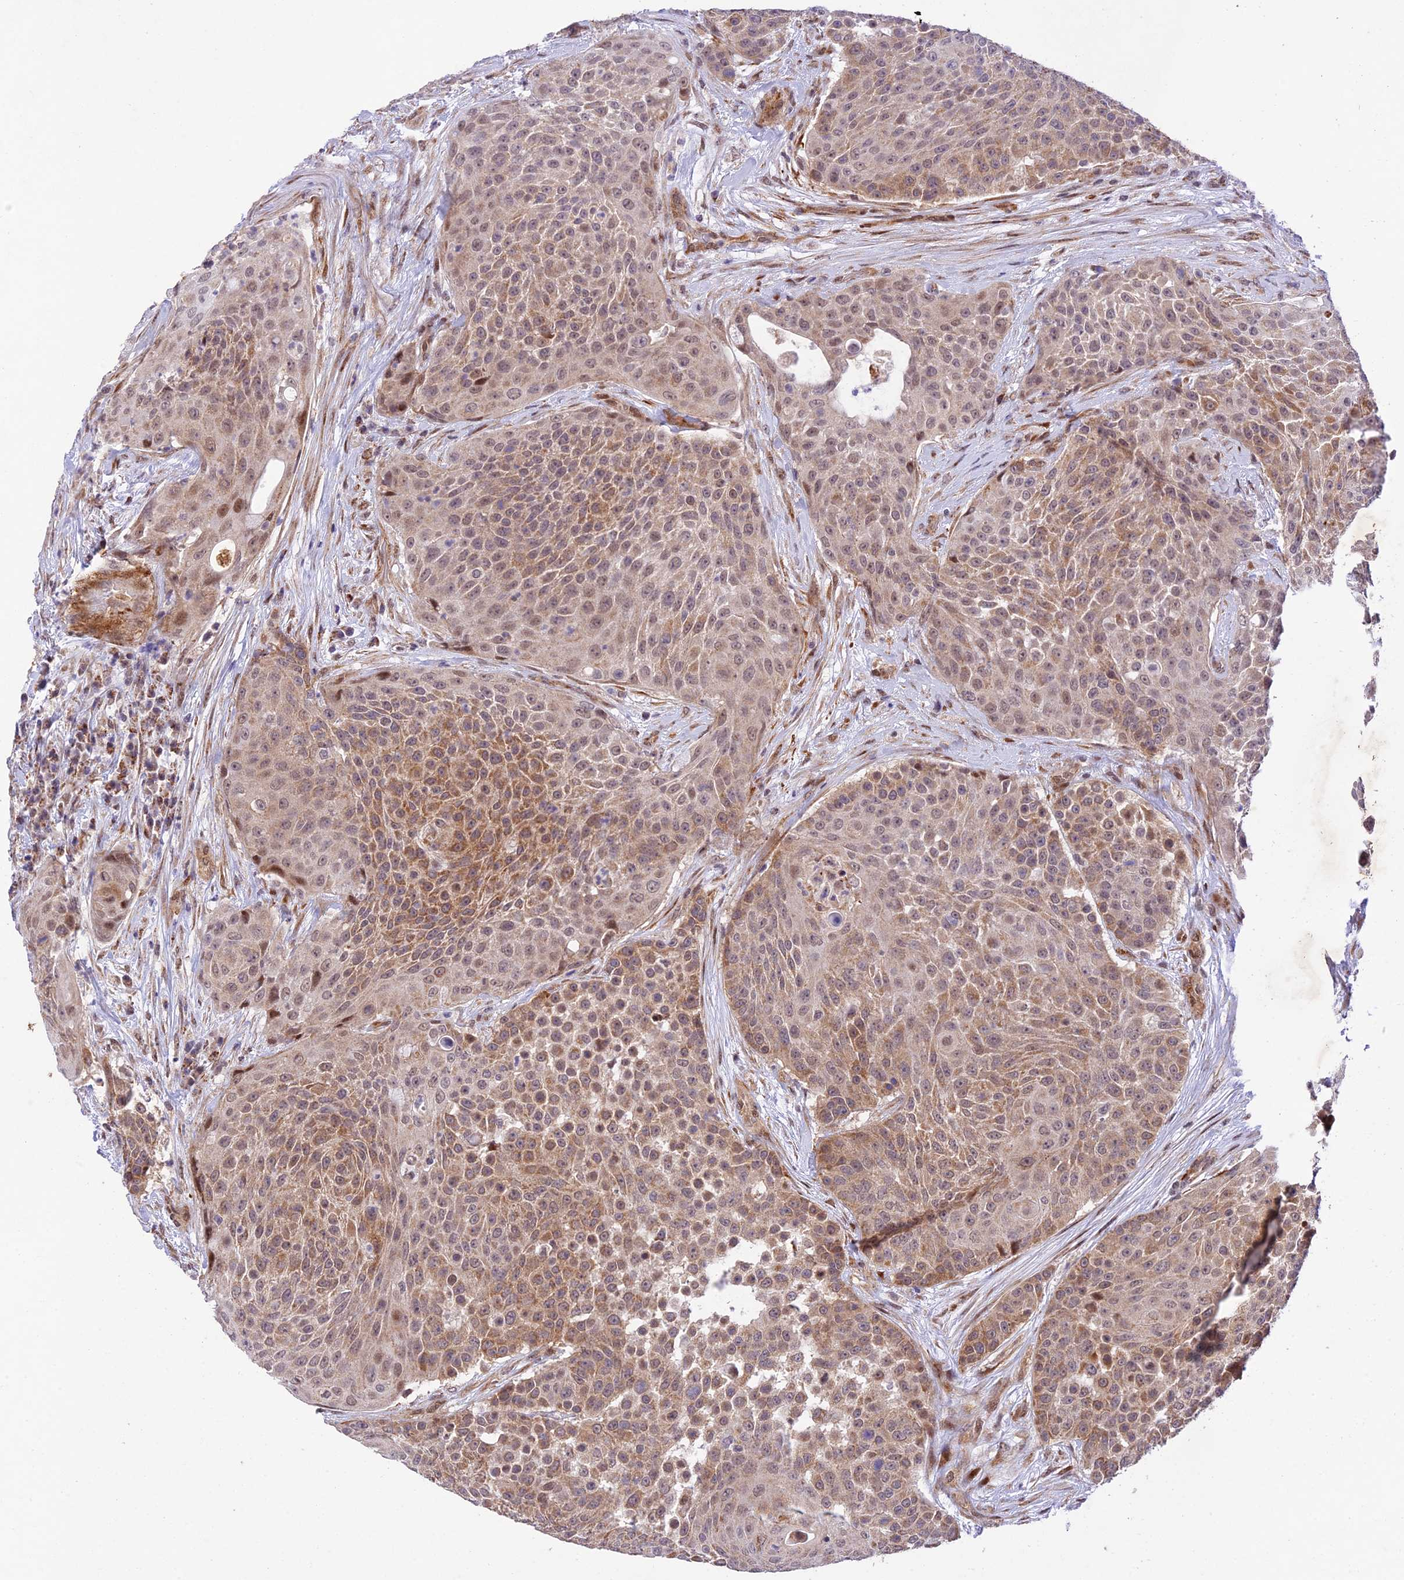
{"staining": {"intensity": "moderate", "quantity": ">75%", "location": "cytoplasmic/membranous,nuclear"}, "tissue": "urothelial cancer", "cell_type": "Tumor cells", "image_type": "cancer", "snomed": [{"axis": "morphology", "description": "Urothelial carcinoma, High grade"}, {"axis": "topography", "description": "Urinary bladder"}], "caption": "Immunohistochemistry (IHC) photomicrograph of human urothelial cancer stained for a protein (brown), which shows medium levels of moderate cytoplasmic/membranous and nuclear positivity in about >75% of tumor cells.", "gene": "WDR55", "patient": {"sex": "female", "age": 63}}